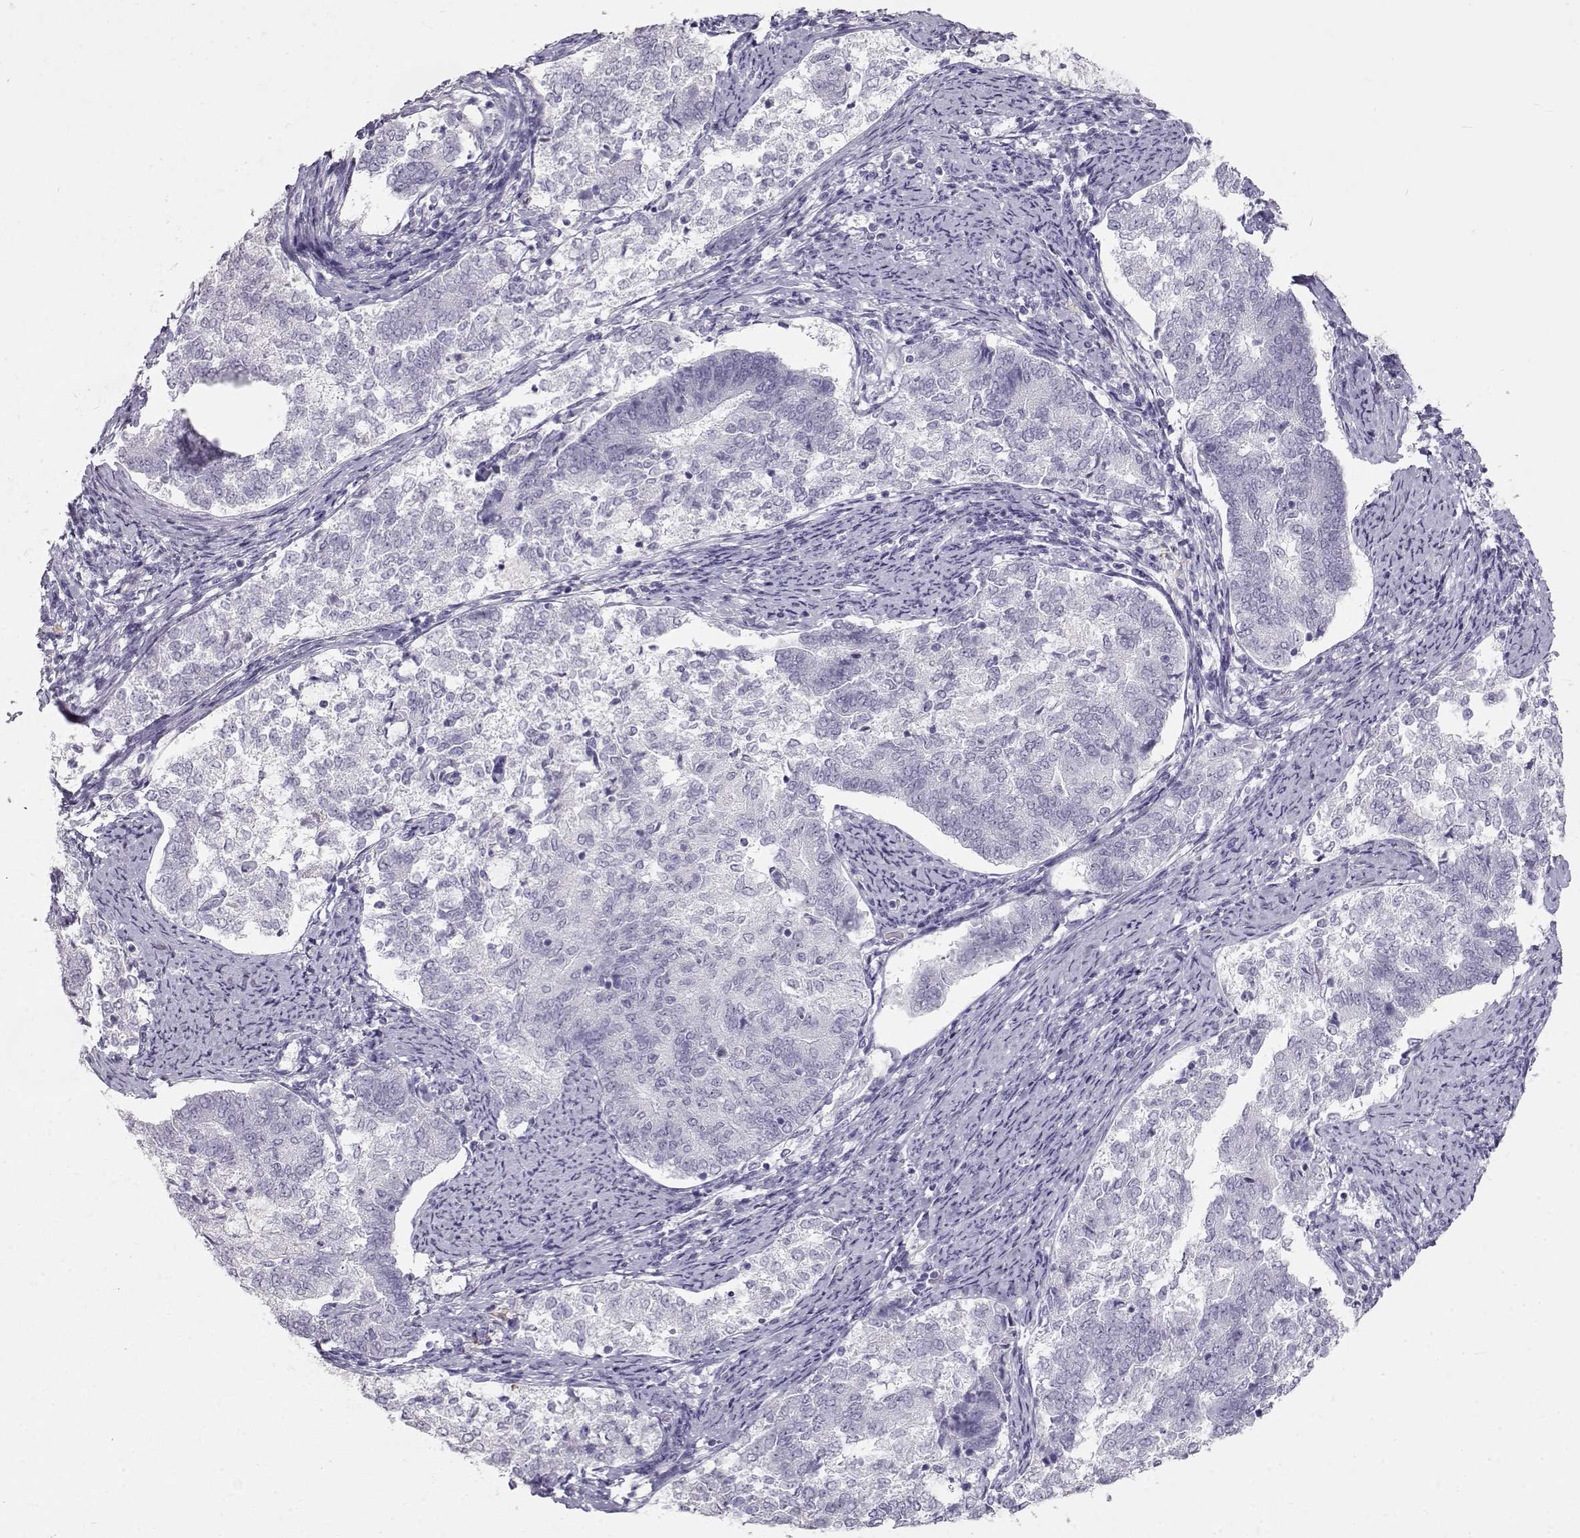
{"staining": {"intensity": "negative", "quantity": "none", "location": "none"}, "tissue": "endometrial cancer", "cell_type": "Tumor cells", "image_type": "cancer", "snomed": [{"axis": "morphology", "description": "Adenocarcinoma, NOS"}, {"axis": "topography", "description": "Endometrium"}], "caption": "The photomicrograph demonstrates no significant staining in tumor cells of endometrial adenocarcinoma.", "gene": "NUTM1", "patient": {"sex": "female", "age": 65}}